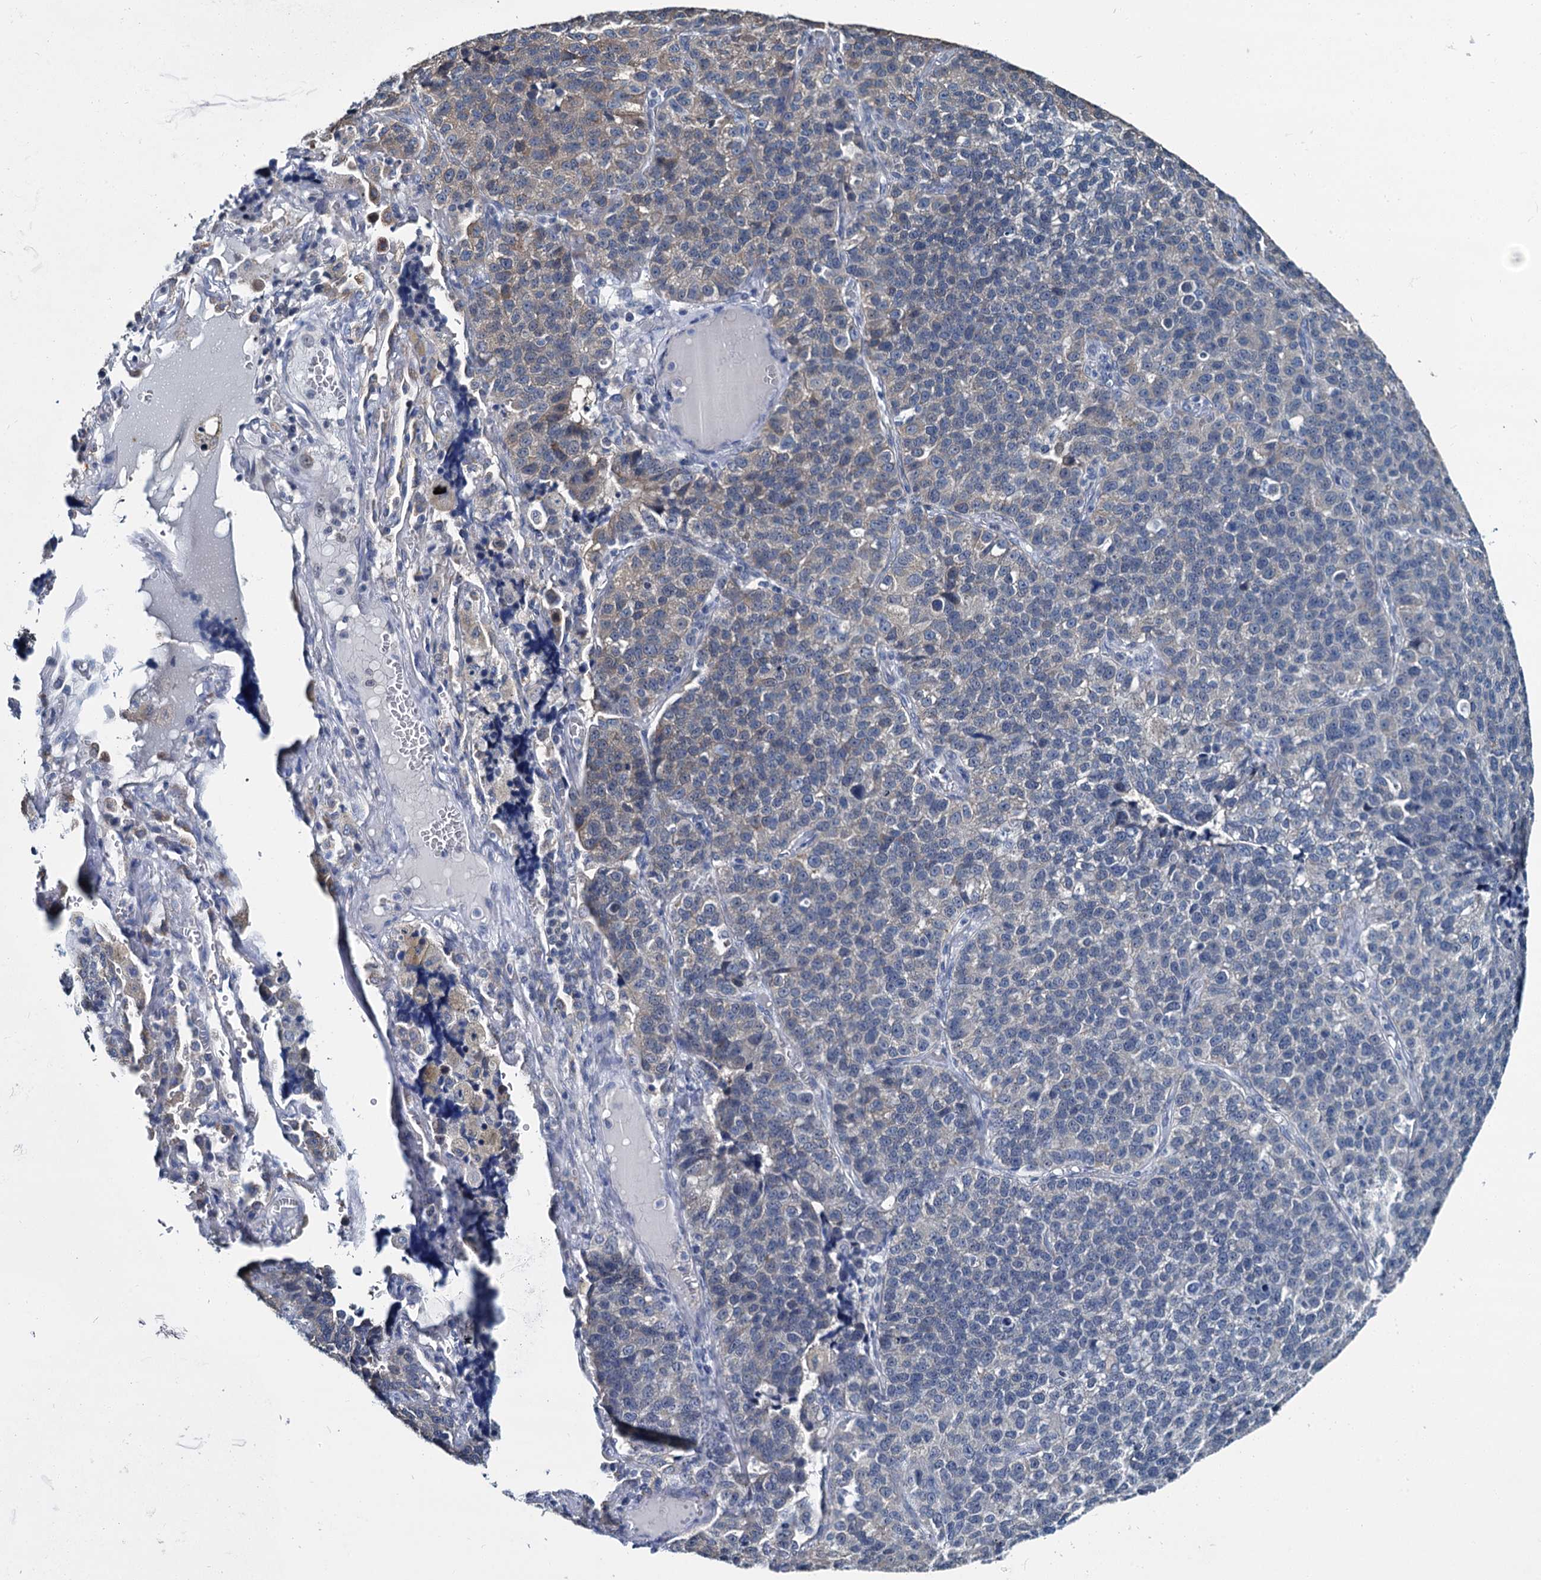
{"staining": {"intensity": "weak", "quantity": "<25%", "location": "cytoplasmic/membranous"}, "tissue": "lung cancer", "cell_type": "Tumor cells", "image_type": "cancer", "snomed": [{"axis": "morphology", "description": "Adenocarcinoma, NOS"}, {"axis": "topography", "description": "Lung"}], "caption": "Protein analysis of lung cancer displays no significant staining in tumor cells.", "gene": "MIOX", "patient": {"sex": "male", "age": 49}}